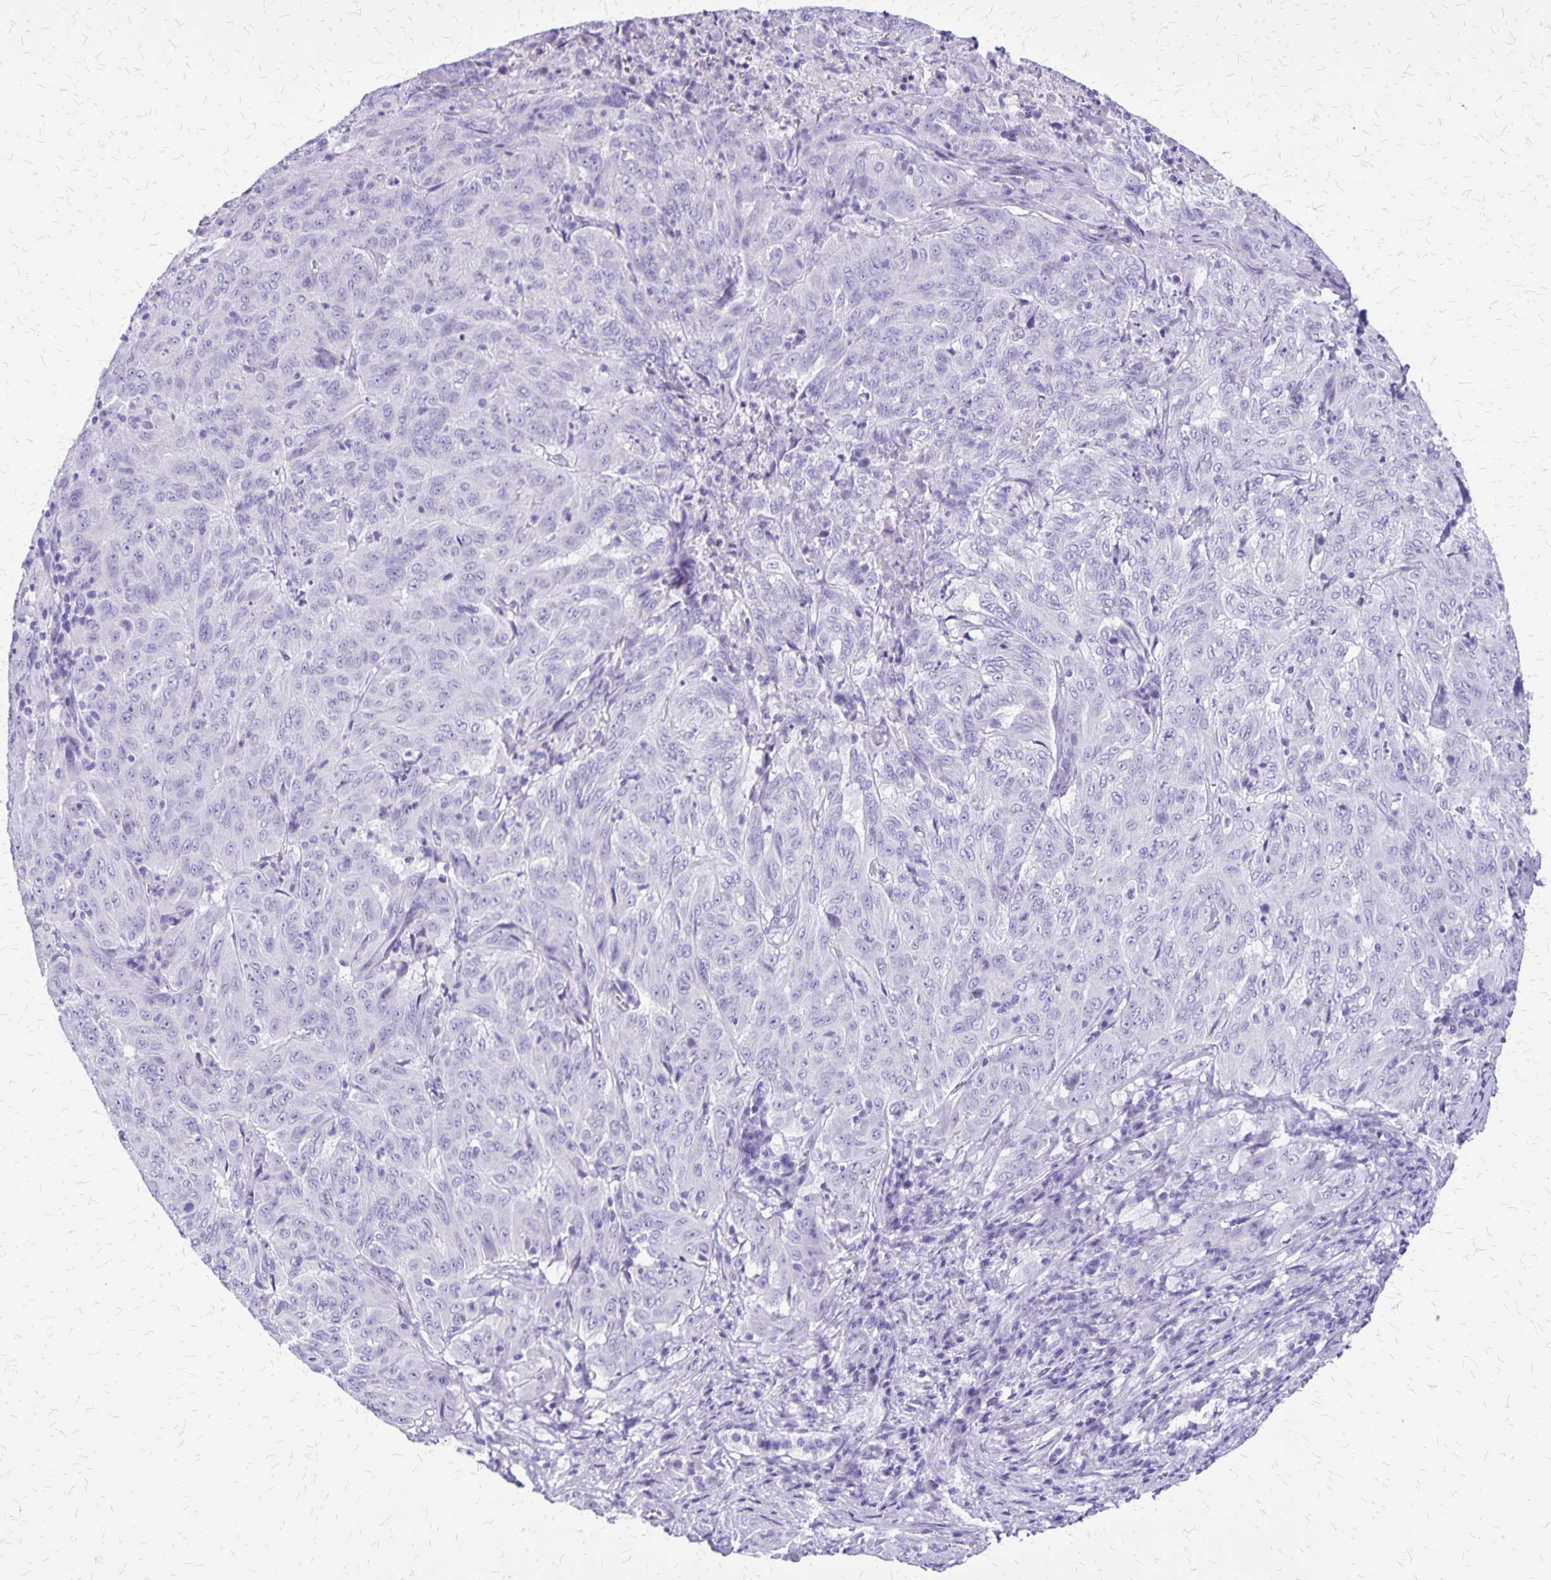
{"staining": {"intensity": "negative", "quantity": "none", "location": "none"}, "tissue": "pancreatic cancer", "cell_type": "Tumor cells", "image_type": "cancer", "snomed": [{"axis": "morphology", "description": "Adenocarcinoma, NOS"}, {"axis": "topography", "description": "Pancreas"}], "caption": "Immunohistochemistry (IHC) of pancreatic adenocarcinoma demonstrates no positivity in tumor cells.", "gene": "SLC13A2", "patient": {"sex": "male", "age": 63}}